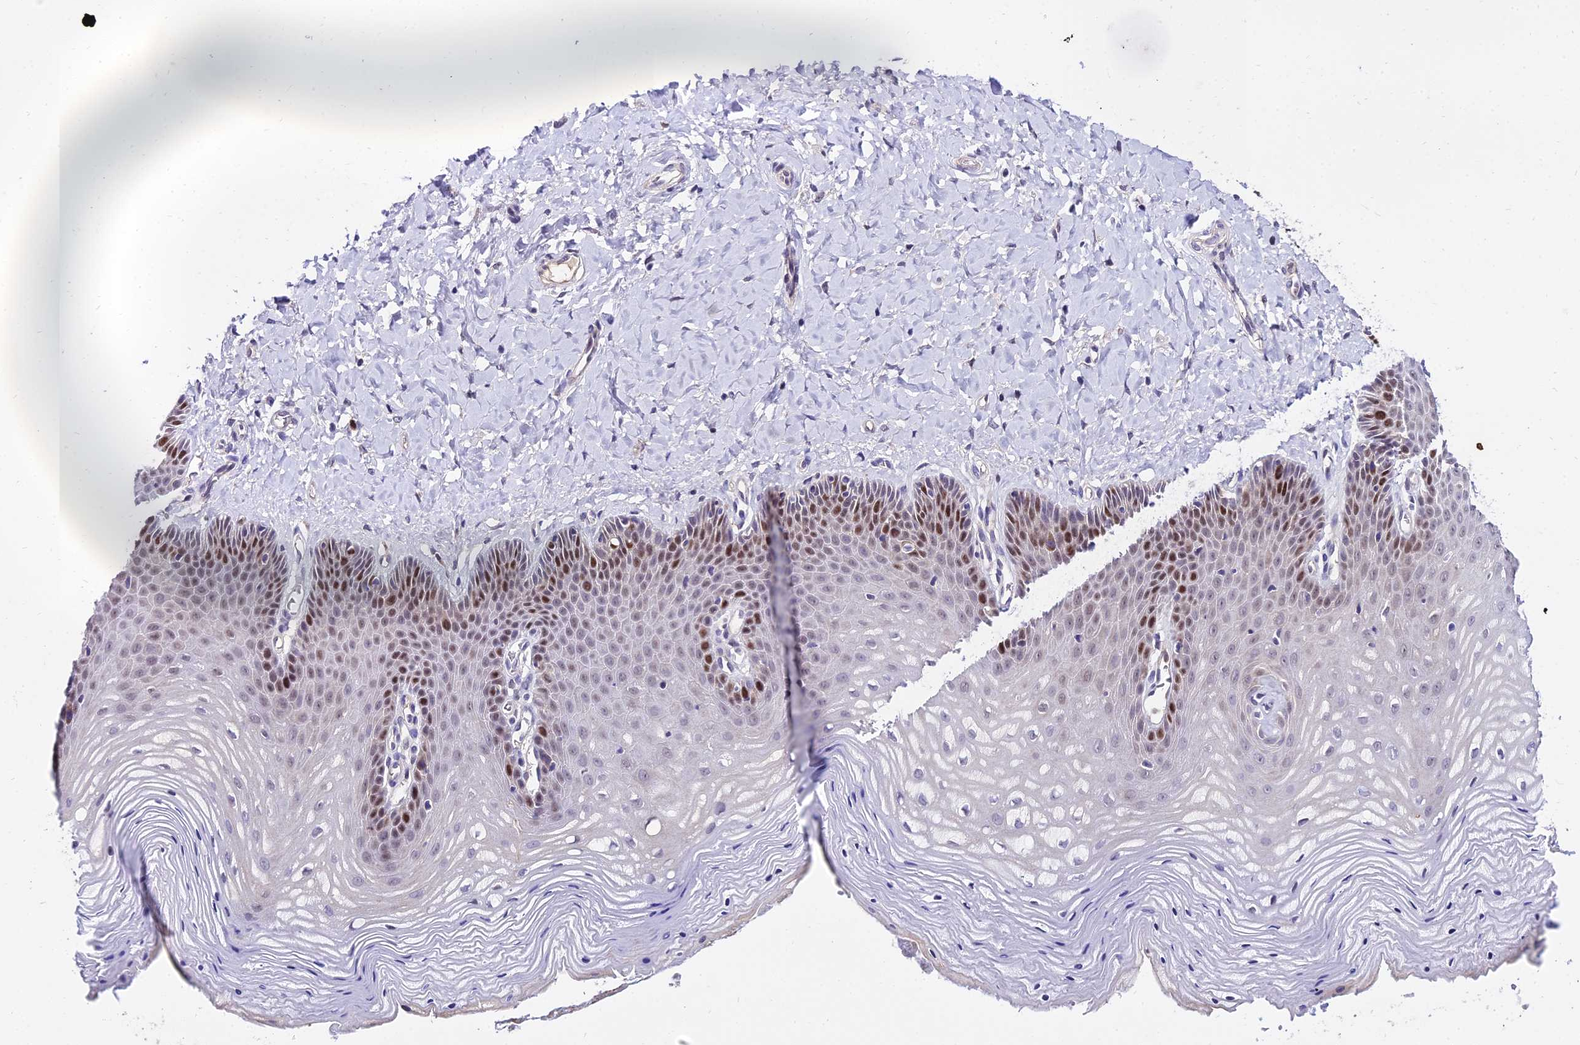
{"staining": {"intensity": "strong", "quantity": "<25%", "location": "nuclear"}, "tissue": "vagina", "cell_type": "Squamous epithelial cells", "image_type": "normal", "snomed": [{"axis": "morphology", "description": "Normal tissue, NOS"}, {"axis": "topography", "description": "Vagina"}], "caption": "Vagina stained with DAB immunohistochemistry reveals medium levels of strong nuclear expression in about <25% of squamous epithelial cells.", "gene": "TRIML2", "patient": {"sex": "female", "age": 65}}